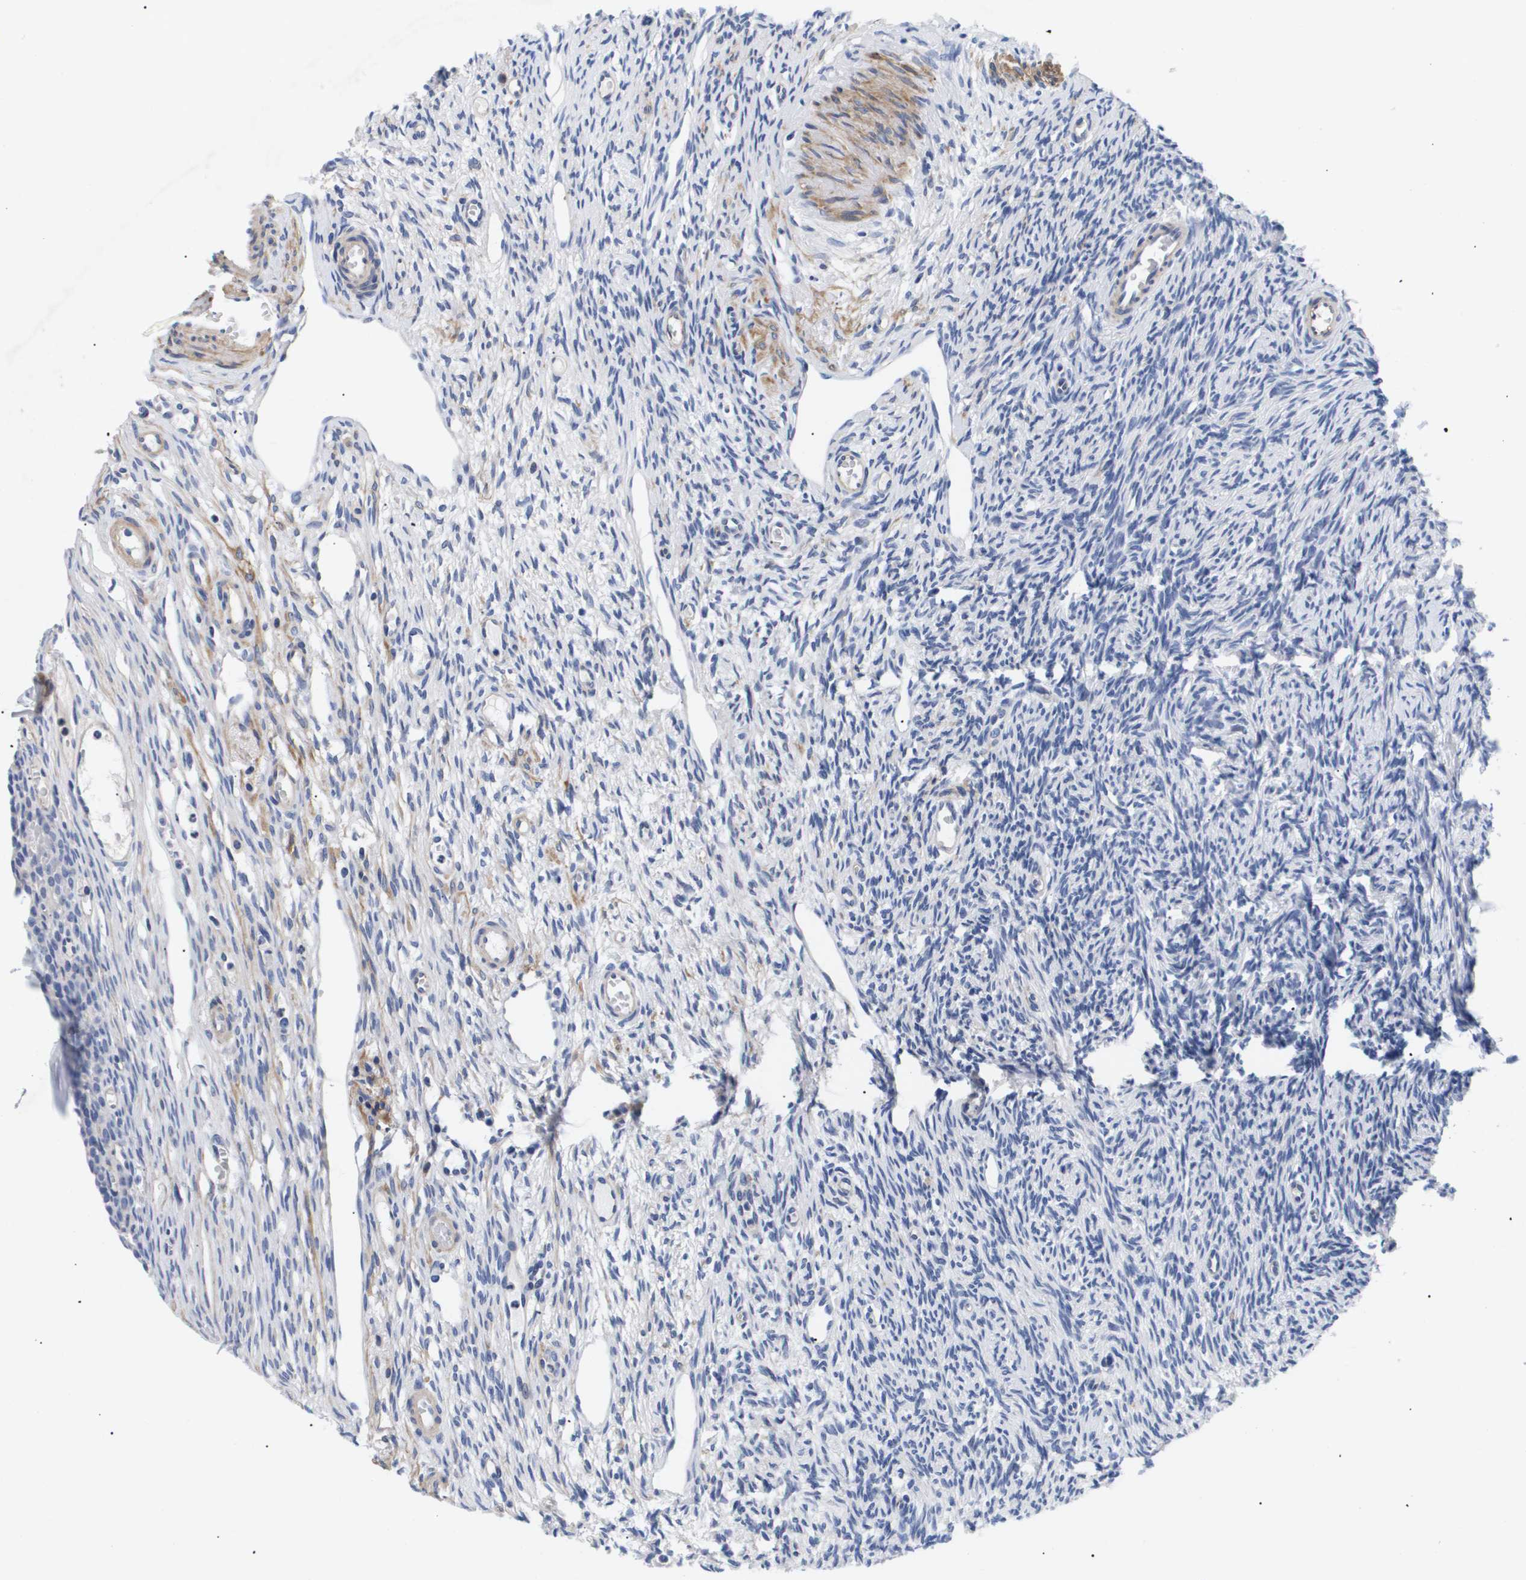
{"staining": {"intensity": "negative", "quantity": "none", "location": "none"}, "tissue": "ovary", "cell_type": "Follicle cells", "image_type": "normal", "snomed": [{"axis": "morphology", "description": "Normal tissue, NOS"}, {"axis": "topography", "description": "Ovary"}], "caption": "Image shows no protein staining in follicle cells of unremarkable ovary.", "gene": "SHD", "patient": {"sex": "female", "age": 33}}